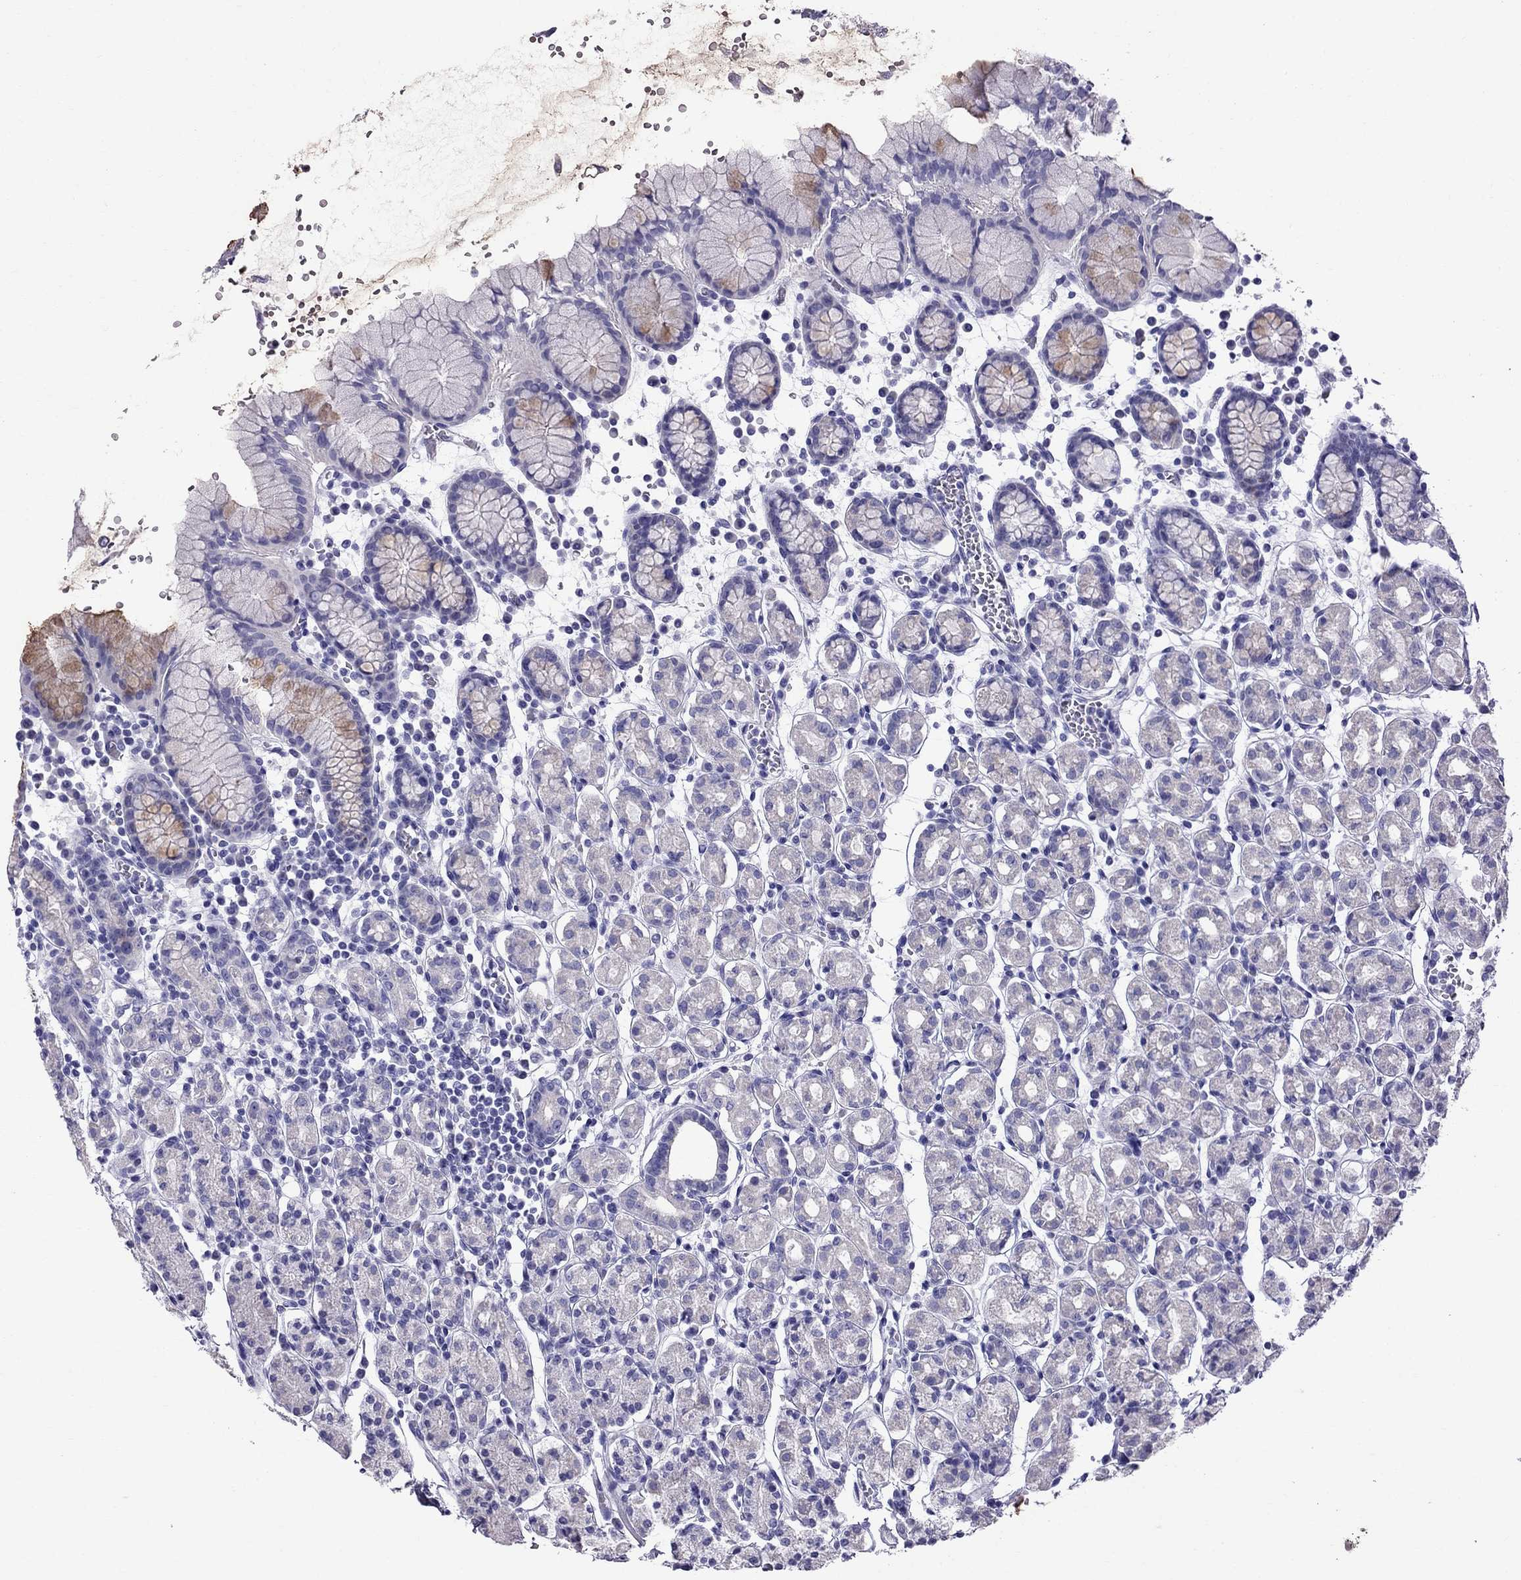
{"staining": {"intensity": "negative", "quantity": "none", "location": "none"}, "tissue": "stomach", "cell_type": "Glandular cells", "image_type": "normal", "snomed": [{"axis": "morphology", "description": "Normal tissue, NOS"}, {"axis": "topography", "description": "Stomach, upper"}, {"axis": "topography", "description": "Stomach"}], "caption": "Immunohistochemical staining of unremarkable human stomach reveals no significant staining in glandular cells.", "gene": "TTLL13", "patient": {"sex": "male", "age": 62}}